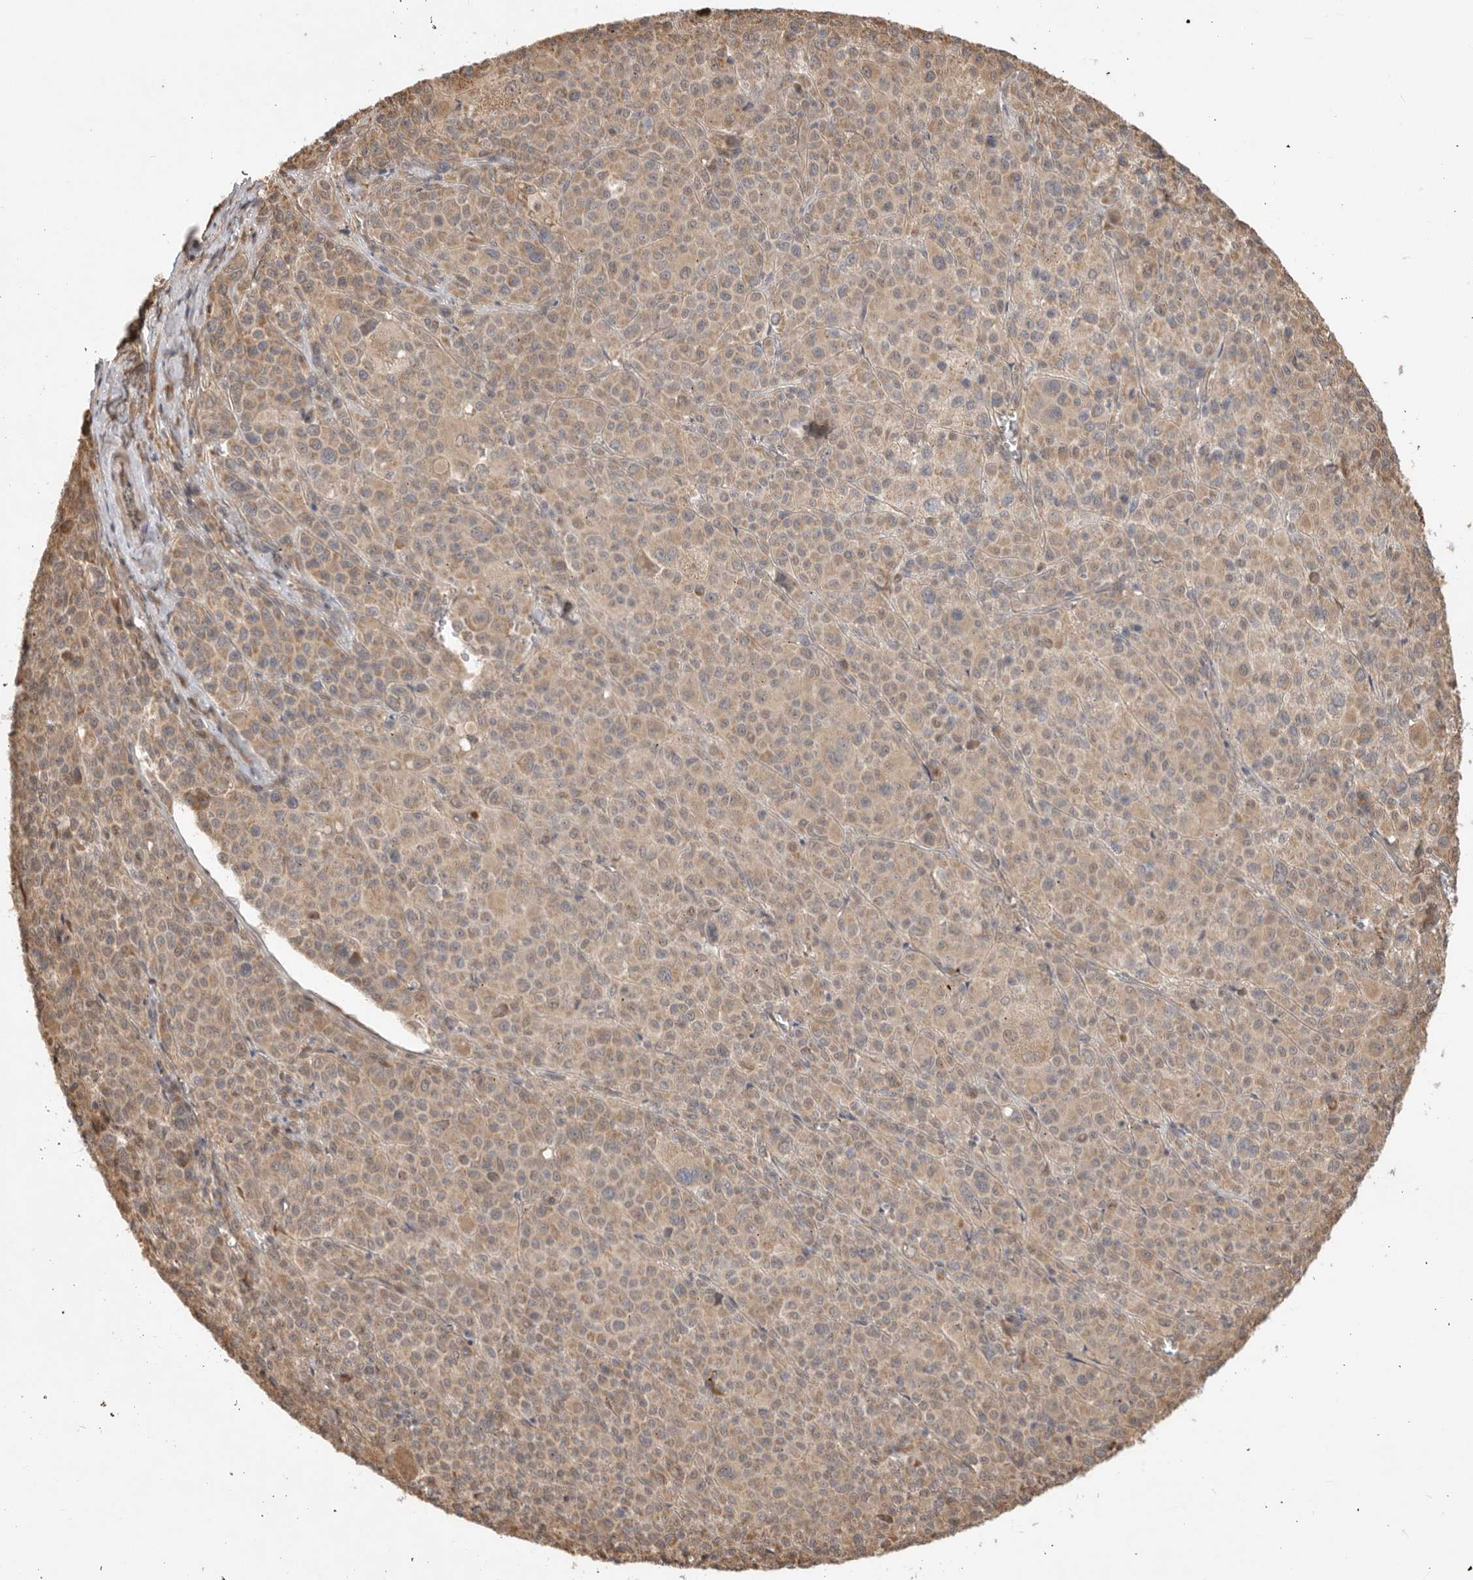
{"staining": {"intensity": "weak", "quantity": ">75%", "location": "cytoplasmic/membranous"}, "tissue": "melanoma", "cell_type": "Tumor cells", "image_type": "cancer", "snomed": [{"axis": "morphology", "description": "Malignant melanoma, Metastatic site"}, {"axis": "topography", "description": "Skin"}], "caption": "Immunohistochemical staining of melanoma exhibits low levels of weak cytoplasmic/membranous positivity in approximately >75% of tumor cells.", "gene": "DPH7", "patient": {"sex": "female", "age": 74}}